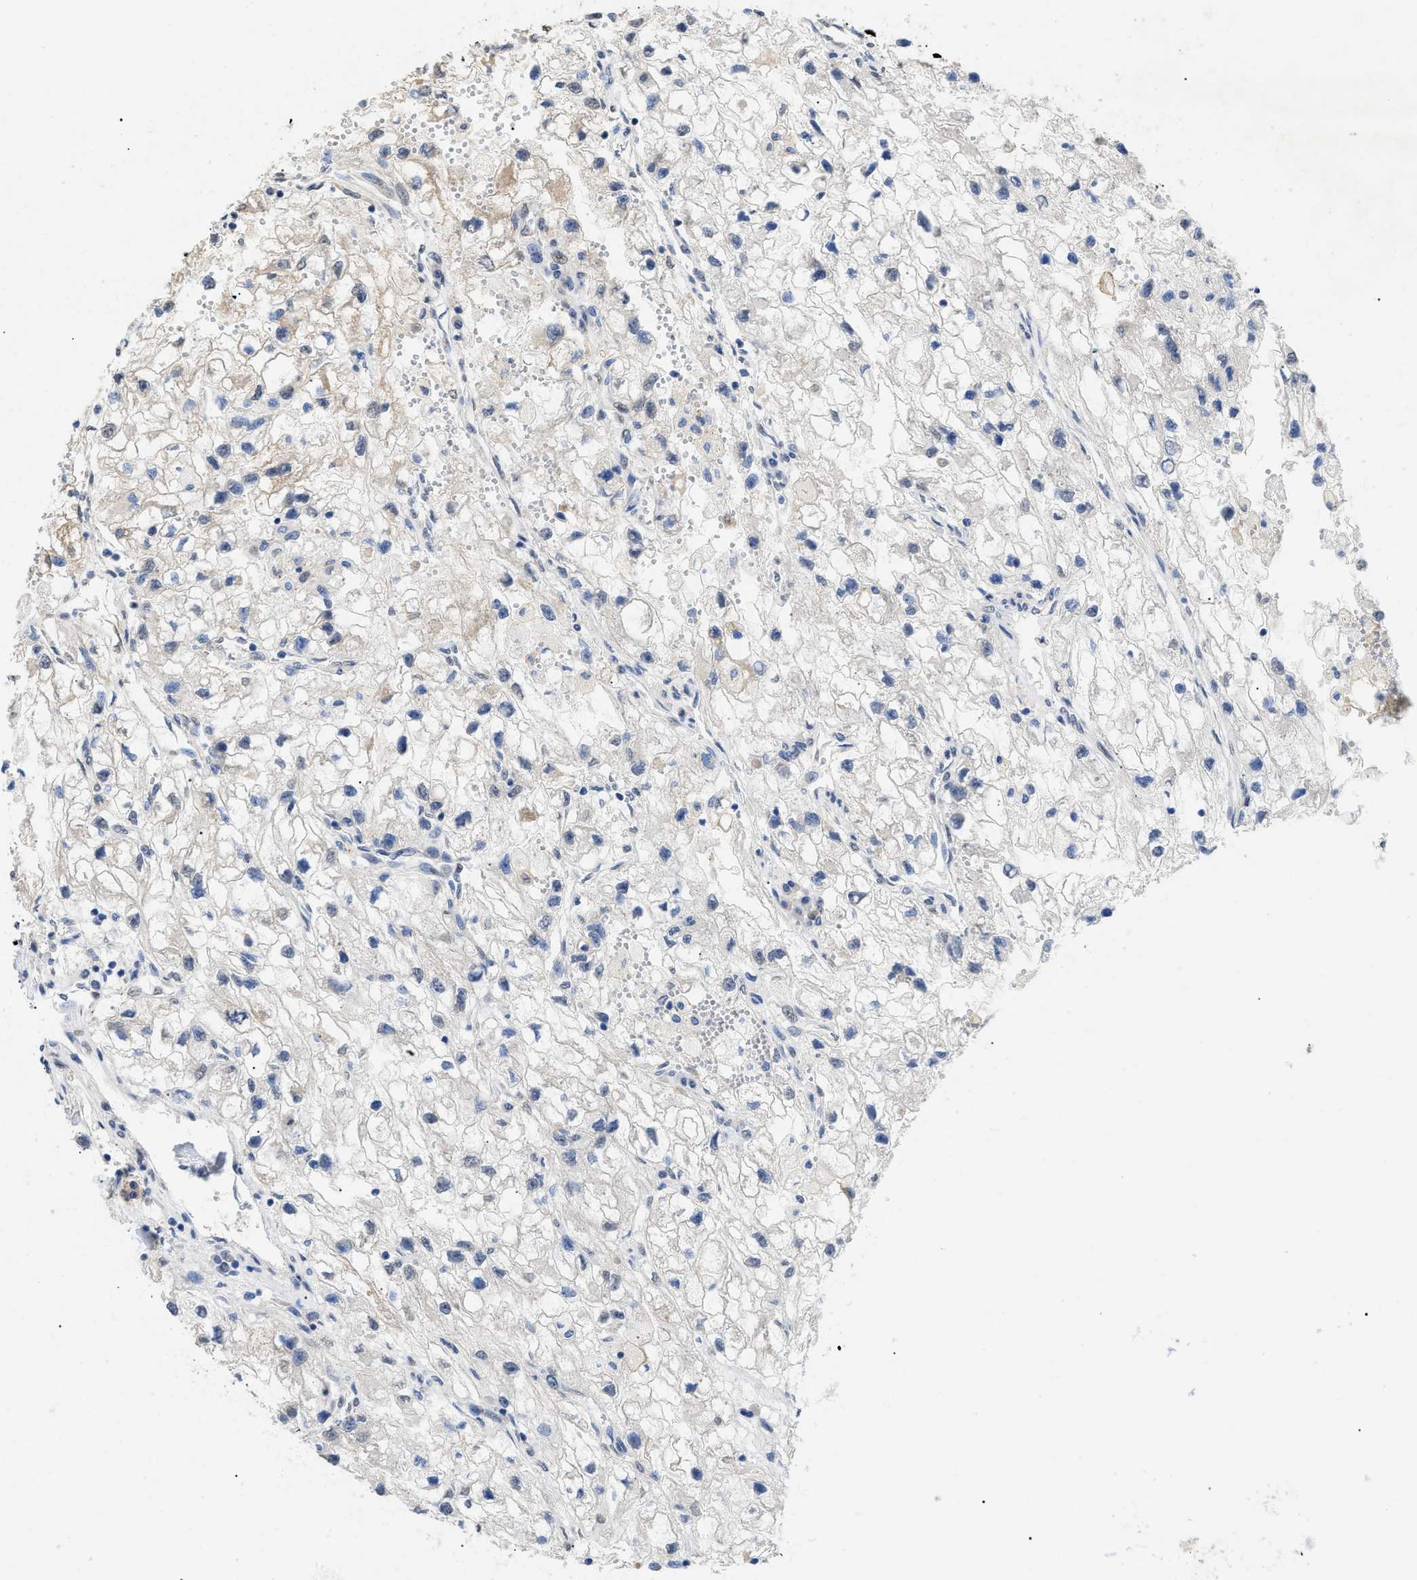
{"staining": {"intensity": "negative", "quantity": "none", "location": "none"}, "tissue": "renal cancer", "cell_type": "Tumor cells", "image_type": "cancer", "snomed": [{"axis": "morphology", "description": "Adenocarcinoma, NOS"}, {"axis": "topography", "description": "Kidney"}], "caption": "This is a photomicrograph of immunohistochemistry (IHC) staining of renal cancer, which shows no staining in tumor cells.", "gene": "SFXN5", "patient": {"sex": "female", "age": 70}}